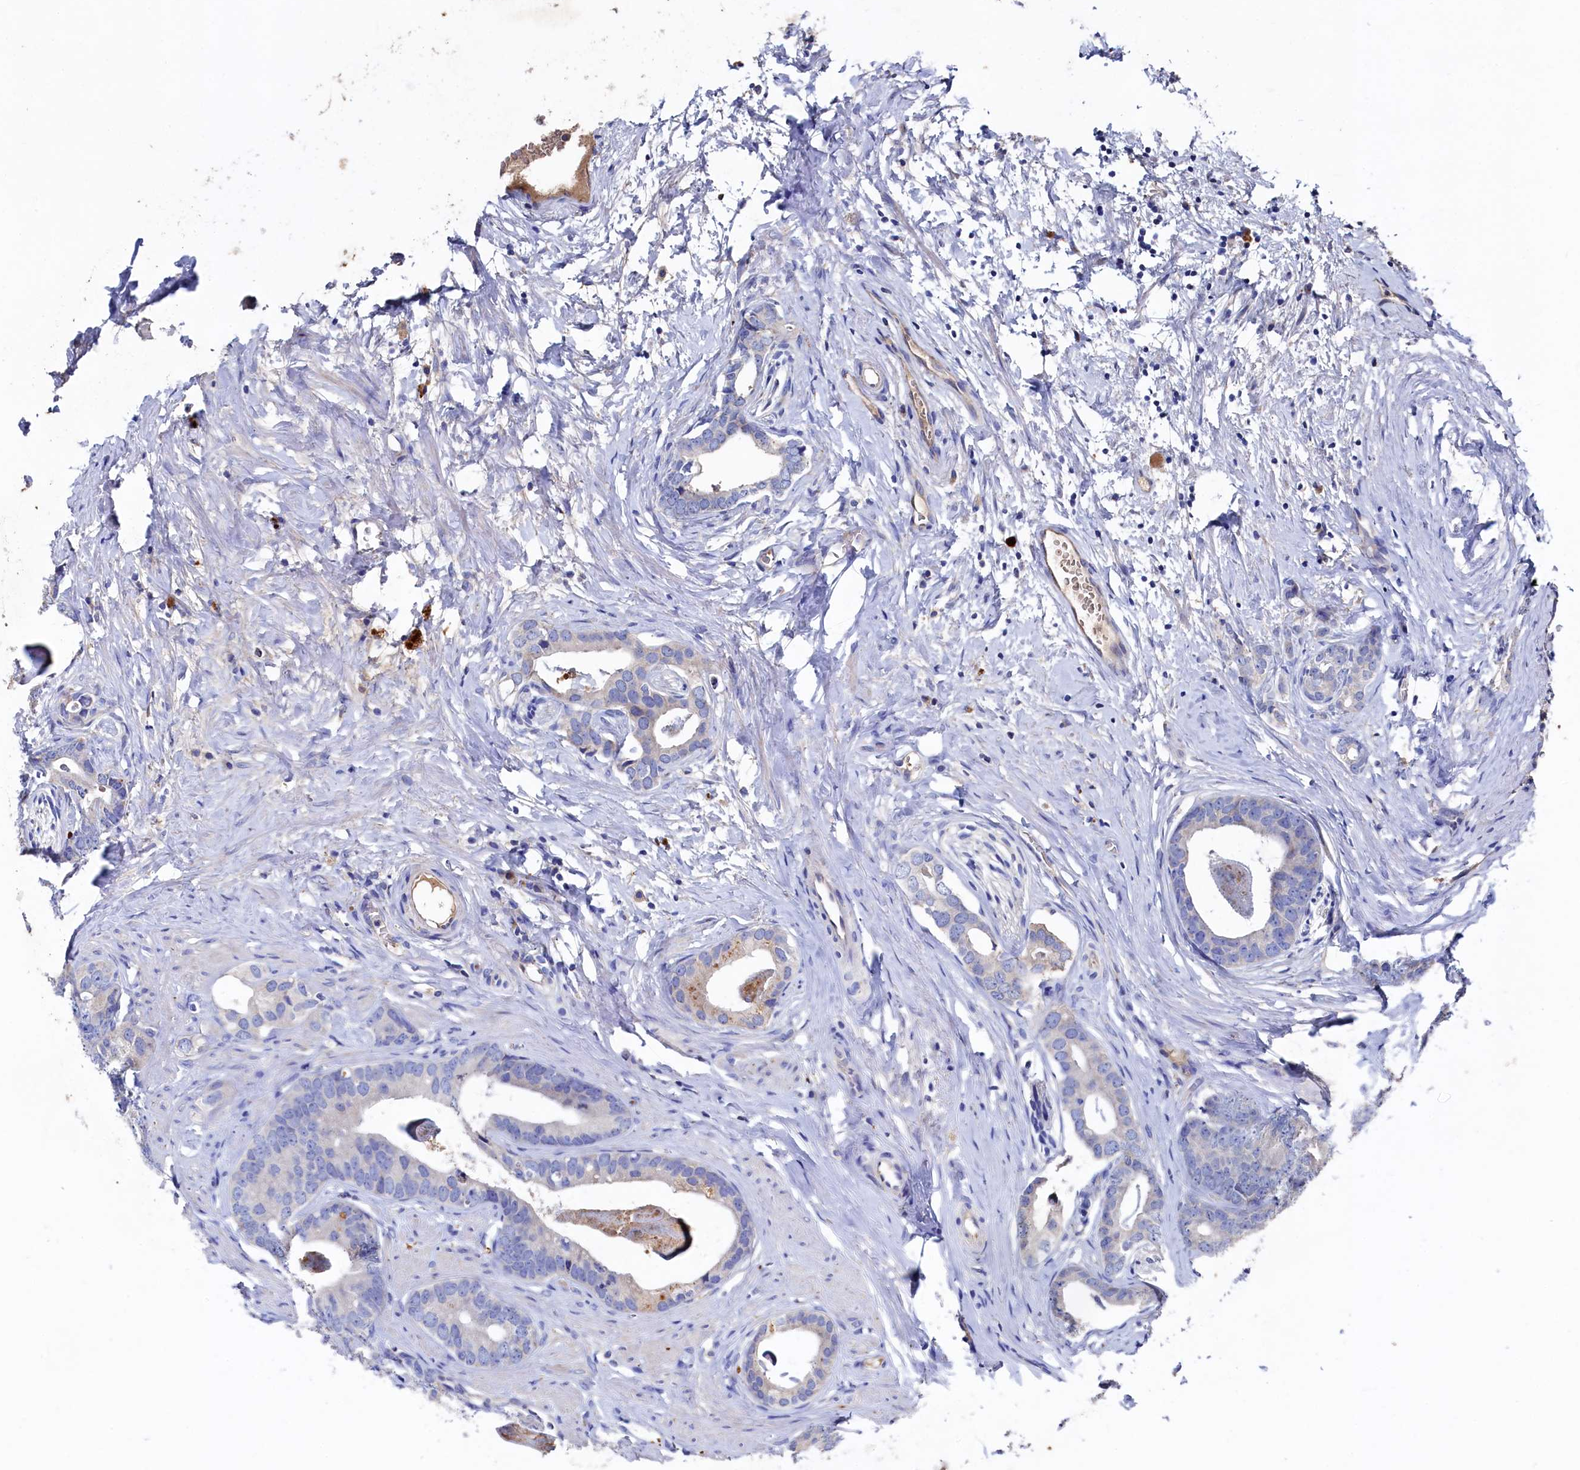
{"staining": {"intensity": "negative", "quantity": "none", "location": "none"}, "tissue": "prostate cancer", "cell_type": "Tumor cells", "image_type": "cancer", "snomed": [{"axis": "morphology", "description": "Adenocarcinoma, Low grade"}, {"axis": "topography", "description": "Prostate"}], "caption": "The IHC image has no significant expression in tumor cells of prostate cancer (low-grade adenocarcinoma) tissue.", "gene": "TK2", "patient": {"sex": "male", "age": 63}}